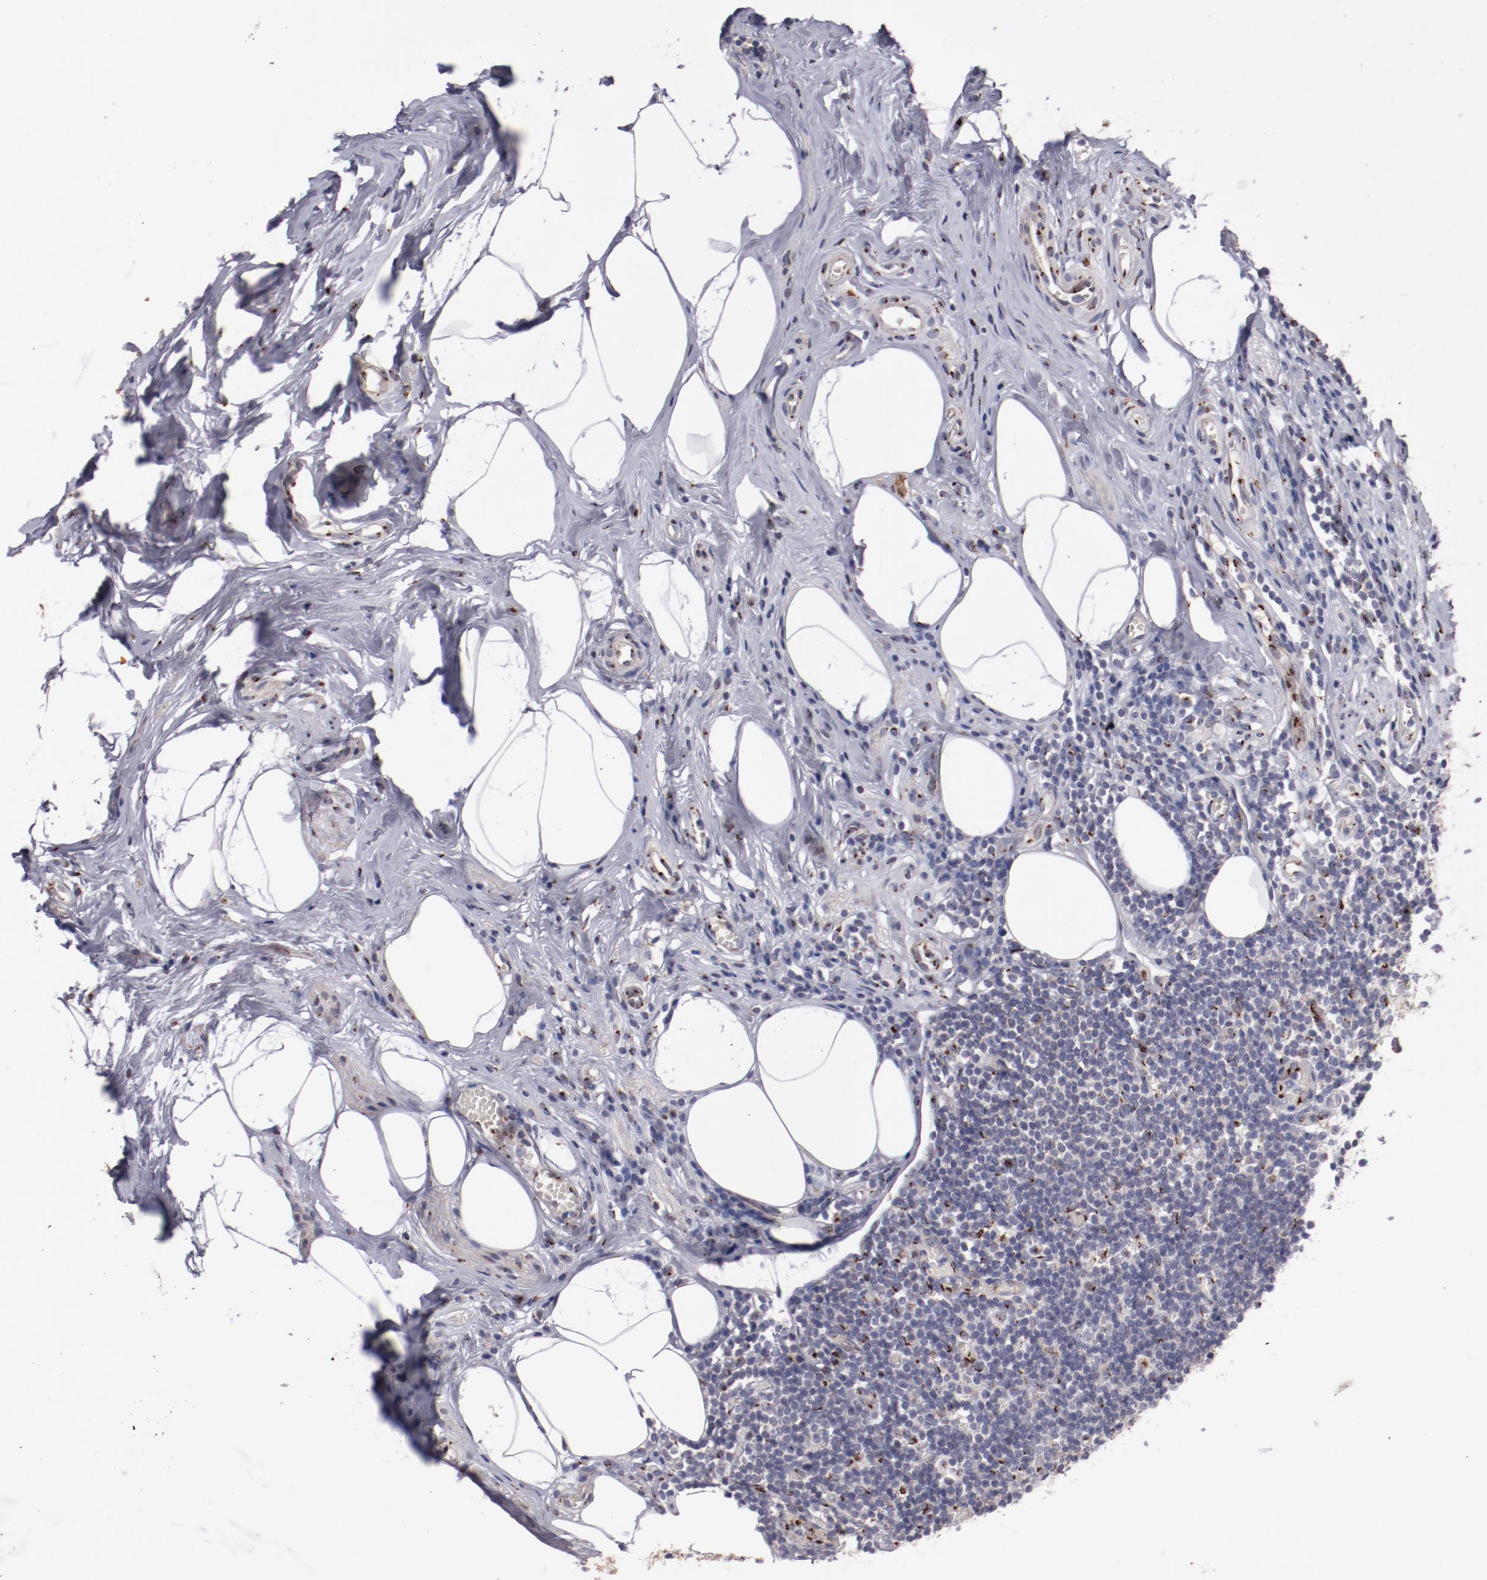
{"staining": {"intensity": "strong", "quantity": ">75%", "location": "cytoplasmic/membranous"}, "tissue": "appendix", "cell_type": "Glandular cells", "image_type": "normal", "snomed": [{"axis": "morphology", "description": "Normal tissue, NOS"}, {"axis": "topography", "description": "Appendix"}], "caption": "Immunohistochemical staining of unremarkable human appendix shows strong cytoplasmic/membranous protein expression in approximately >75% of glandular cells. The staining was performed using DAB (3,3'-diaminobenzidine), with brown indicating positive protein expression. Nuclei are stained blue with hematoxylin.", "gene": "GOLIM4", "patient": {"sex": "male", "age": 38}}